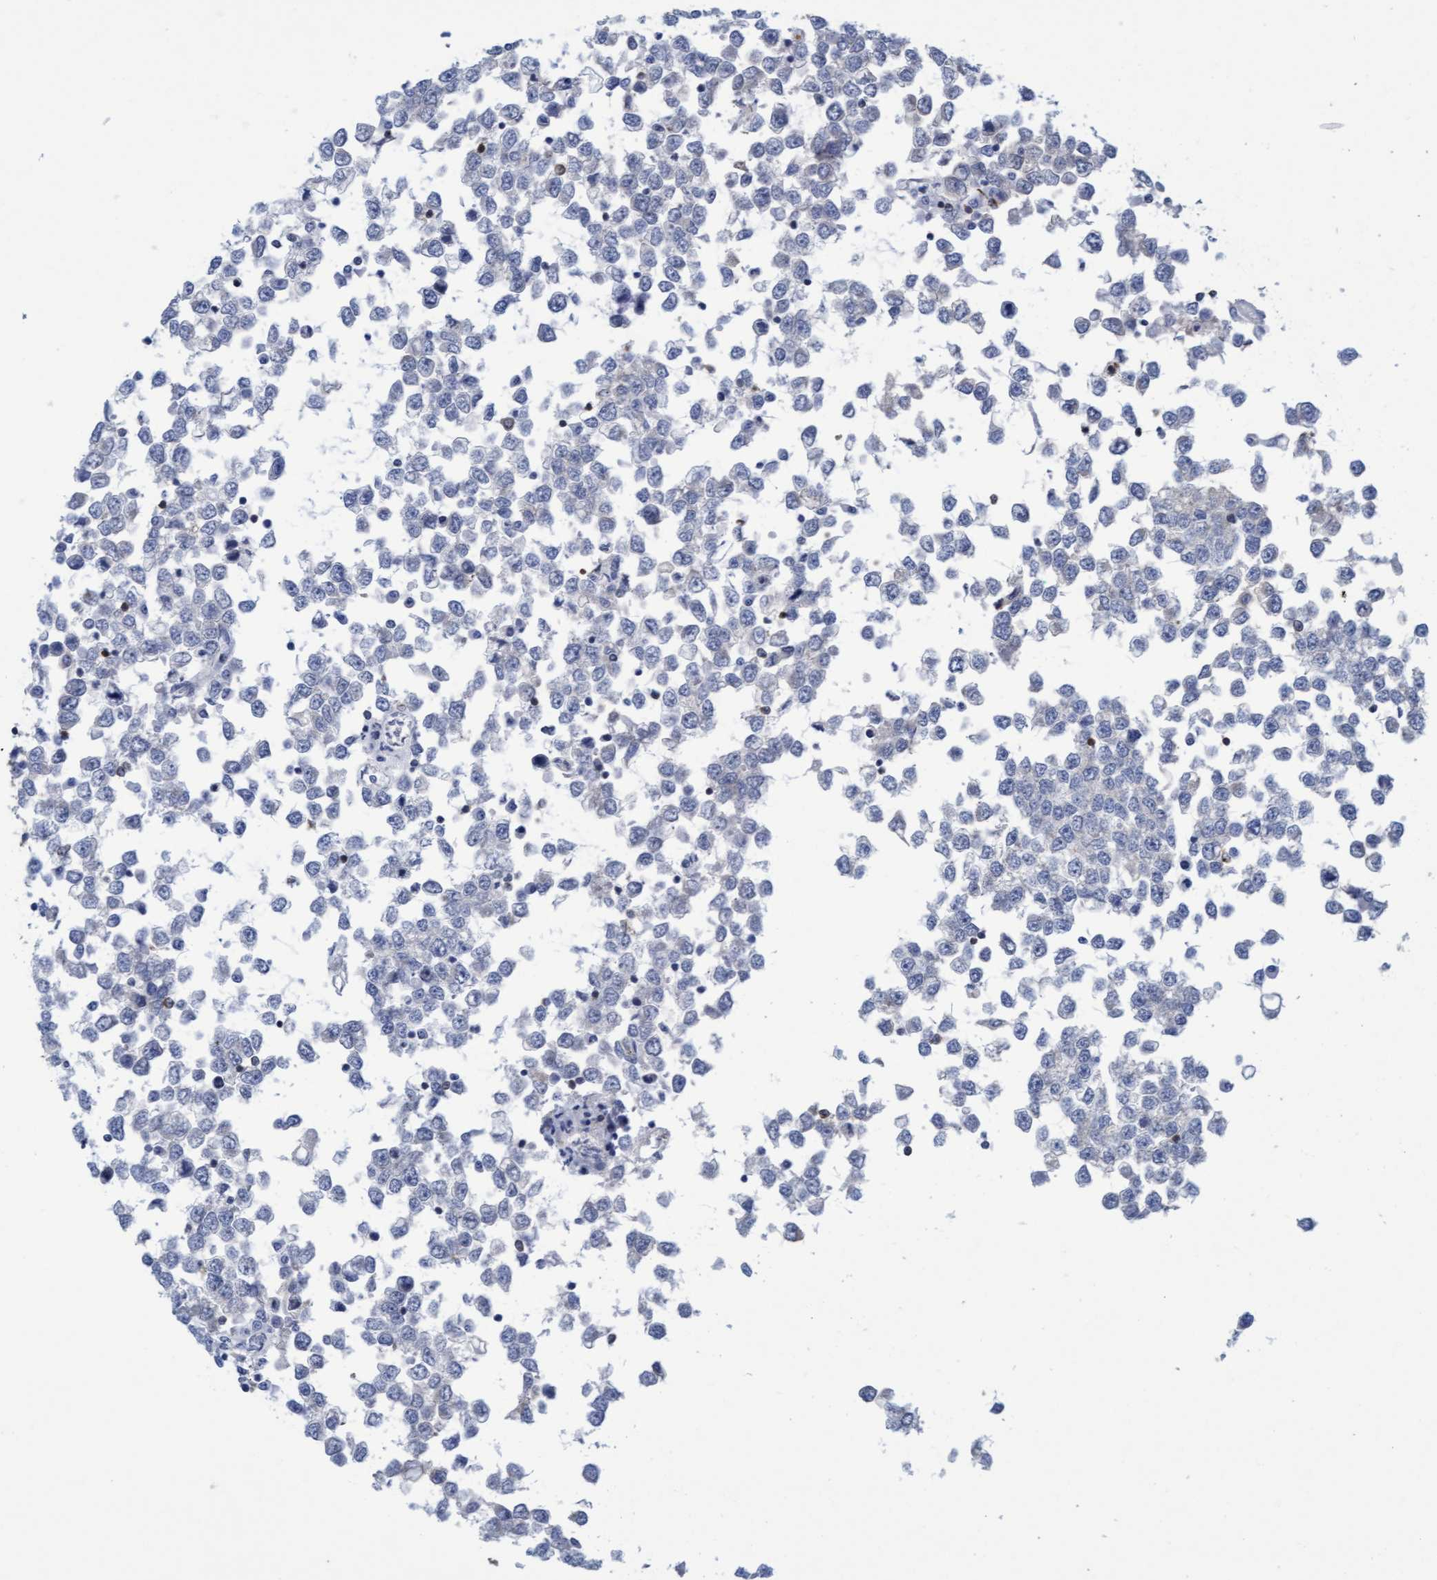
{"staining": {"intensity": "negative", "quantity": "none", "location": "none"}, "tissue": "testis cancer", "cell_type": "Tumor cells", "image_type": "cancer", "snomed": [{"axis": "morphology", "description": "Seminoma, NOS"}, {"axis": "topography", "description": "Testis"}], "caption": "Immunohistochemistry photomicrograph of neoplastic tissue: human testis seminoma stained with DAB exhibits no significant protein positivity in tumor cells. (DAB (3,3'-diaminobenzidine) immunohistochemistry (IHC) with hematoxylin counter stain).", "gene": "FNBP1", "patient": {"sex": "male", "age": 65}}